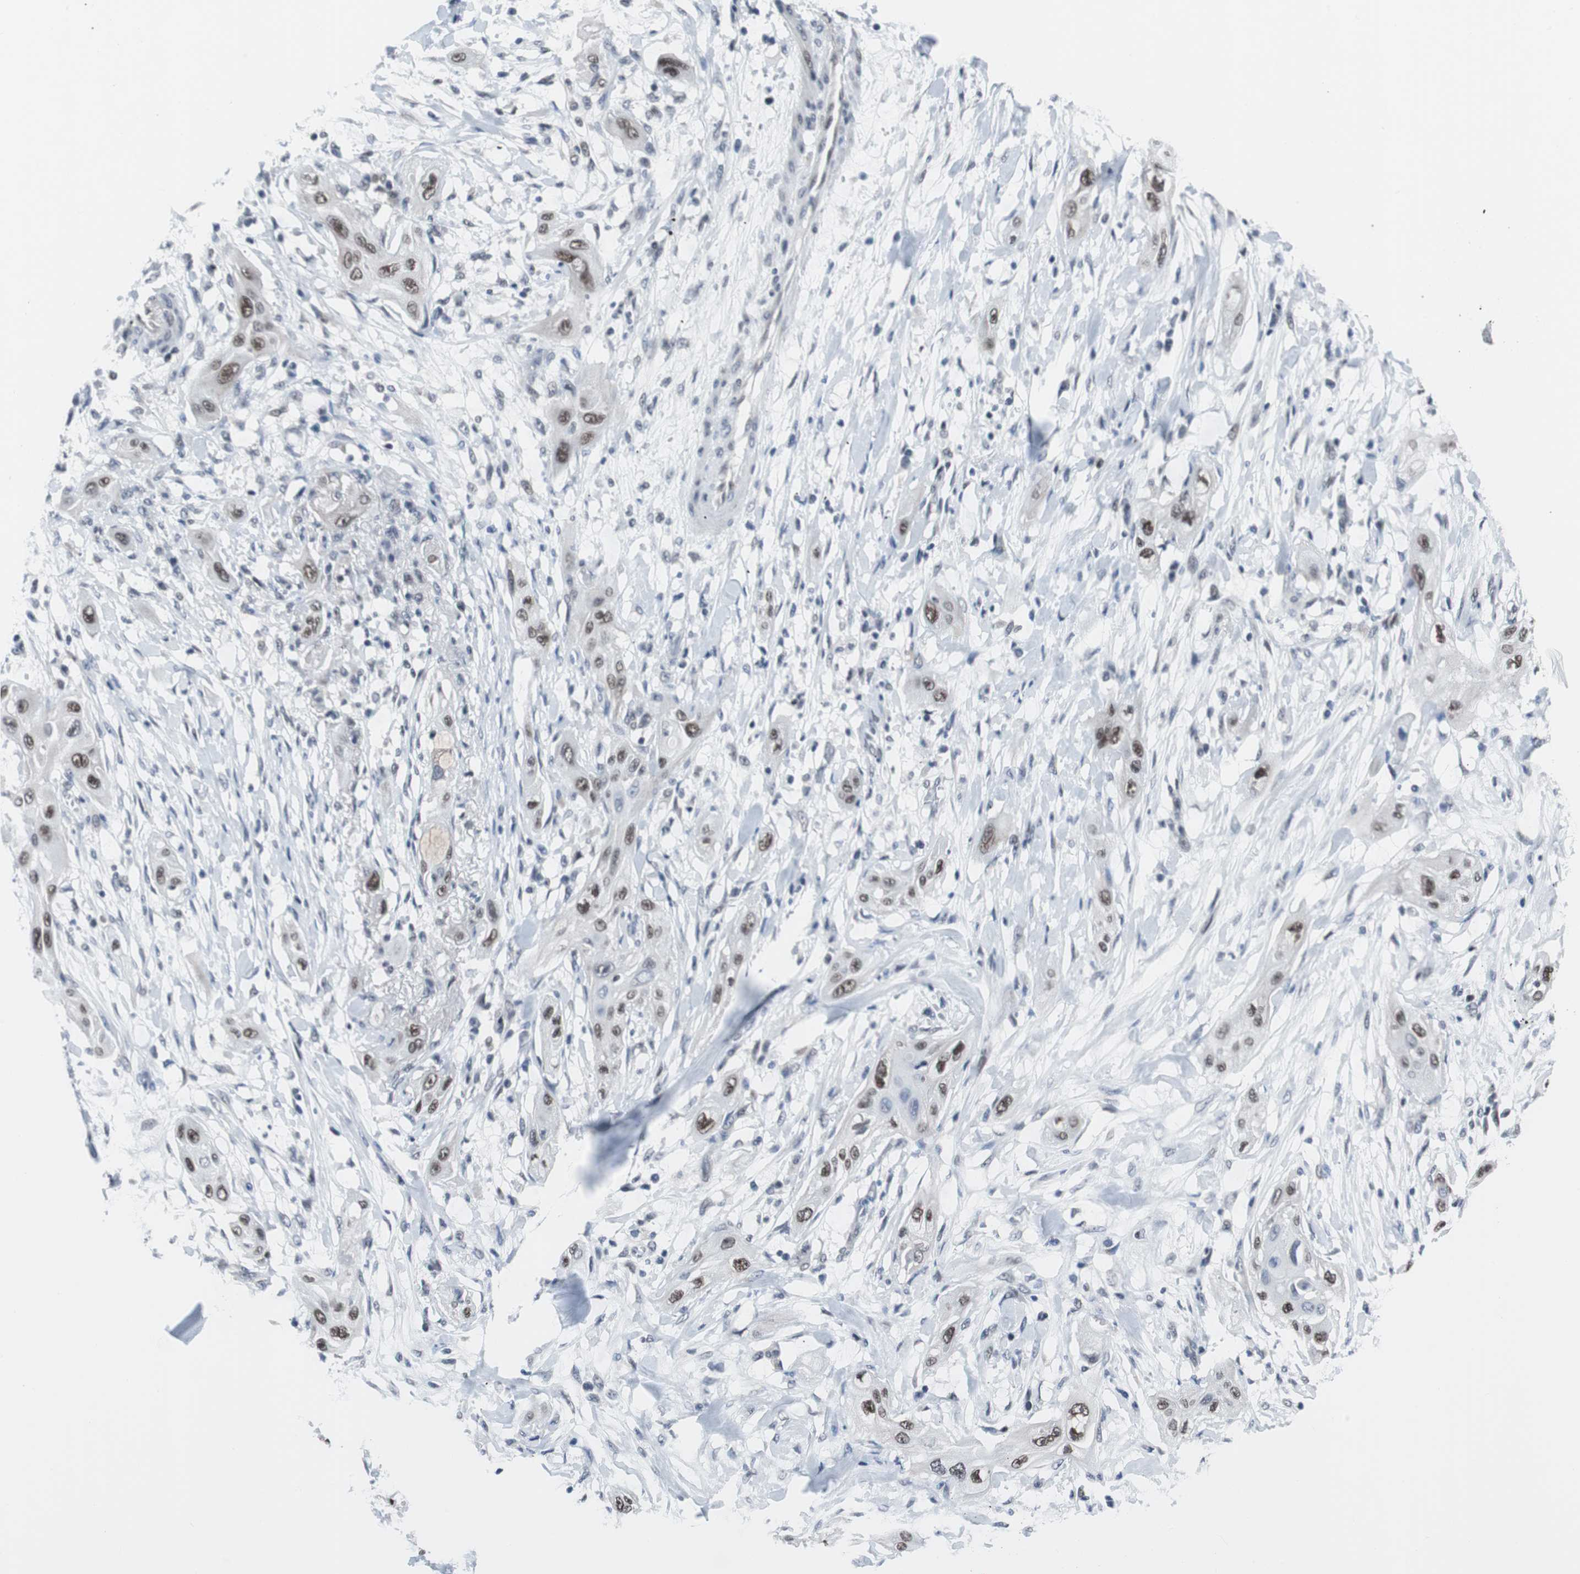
{"staining": {"intensity": "moderate", "quantity": "25%-75%", "location": "nuclear"}, "tissue": "lung cancer", "cell_type": "Tumor cells", "image_type": "cancer", "snomed": [{"axis": "morphology", "description": "Squamous cell carcinoma, NOS"}, {"axis": "topography", "description": "Lung"}], "caption": "Protein expression analysis of human lung cancer (squamous cell carcinoma) reveals moderate nuclear expression in approximately 25%-75% of tumor cells. The protein is stained brown, and the nuclei are stained in blue (DAB (3,3'-diaminobenzidine) IHC with brightfield microscopy, high magnification).", "gene": "TP63", "patient": {"sex": "female", "age": 47}}